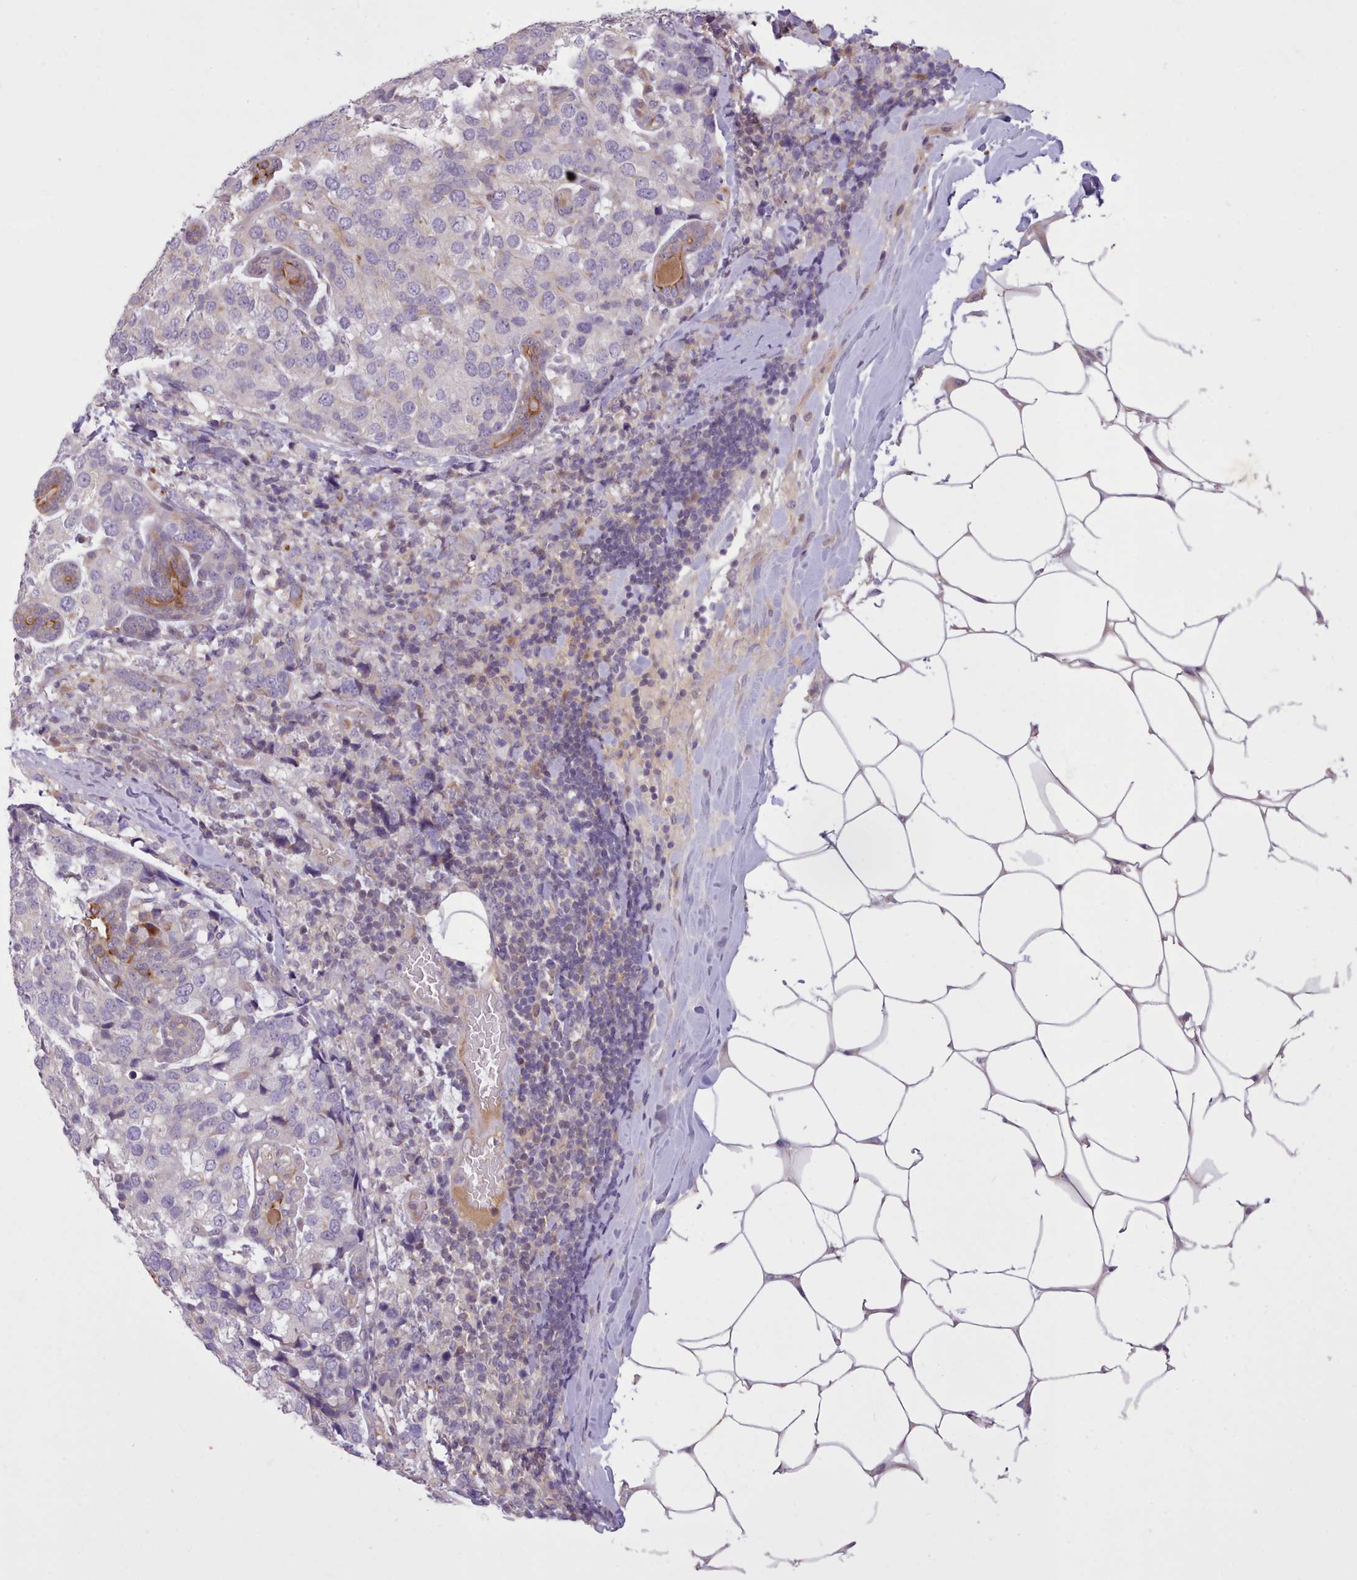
{"staining": {"intensity": "negative", "quantity": "none", "location": "none"}, "tissue": "breast cancer", "cell_type": "Tumor cells", "image_type": "cancer", "snomed": [{"axis": "morphology", "description": "Lobular carcinoma"}, {"axis": "topography", "description": "Breast"}], "caption": "Micrograph shows no significant protein staining in tumor cells of lobular carcinoma (breast). (DAB (3,3'-diaminobenzidine) immunohistochemistry with hematoxylin counter stain).", "gene": "NMRK1", "patient": {"sex": "female", "age": 59}}